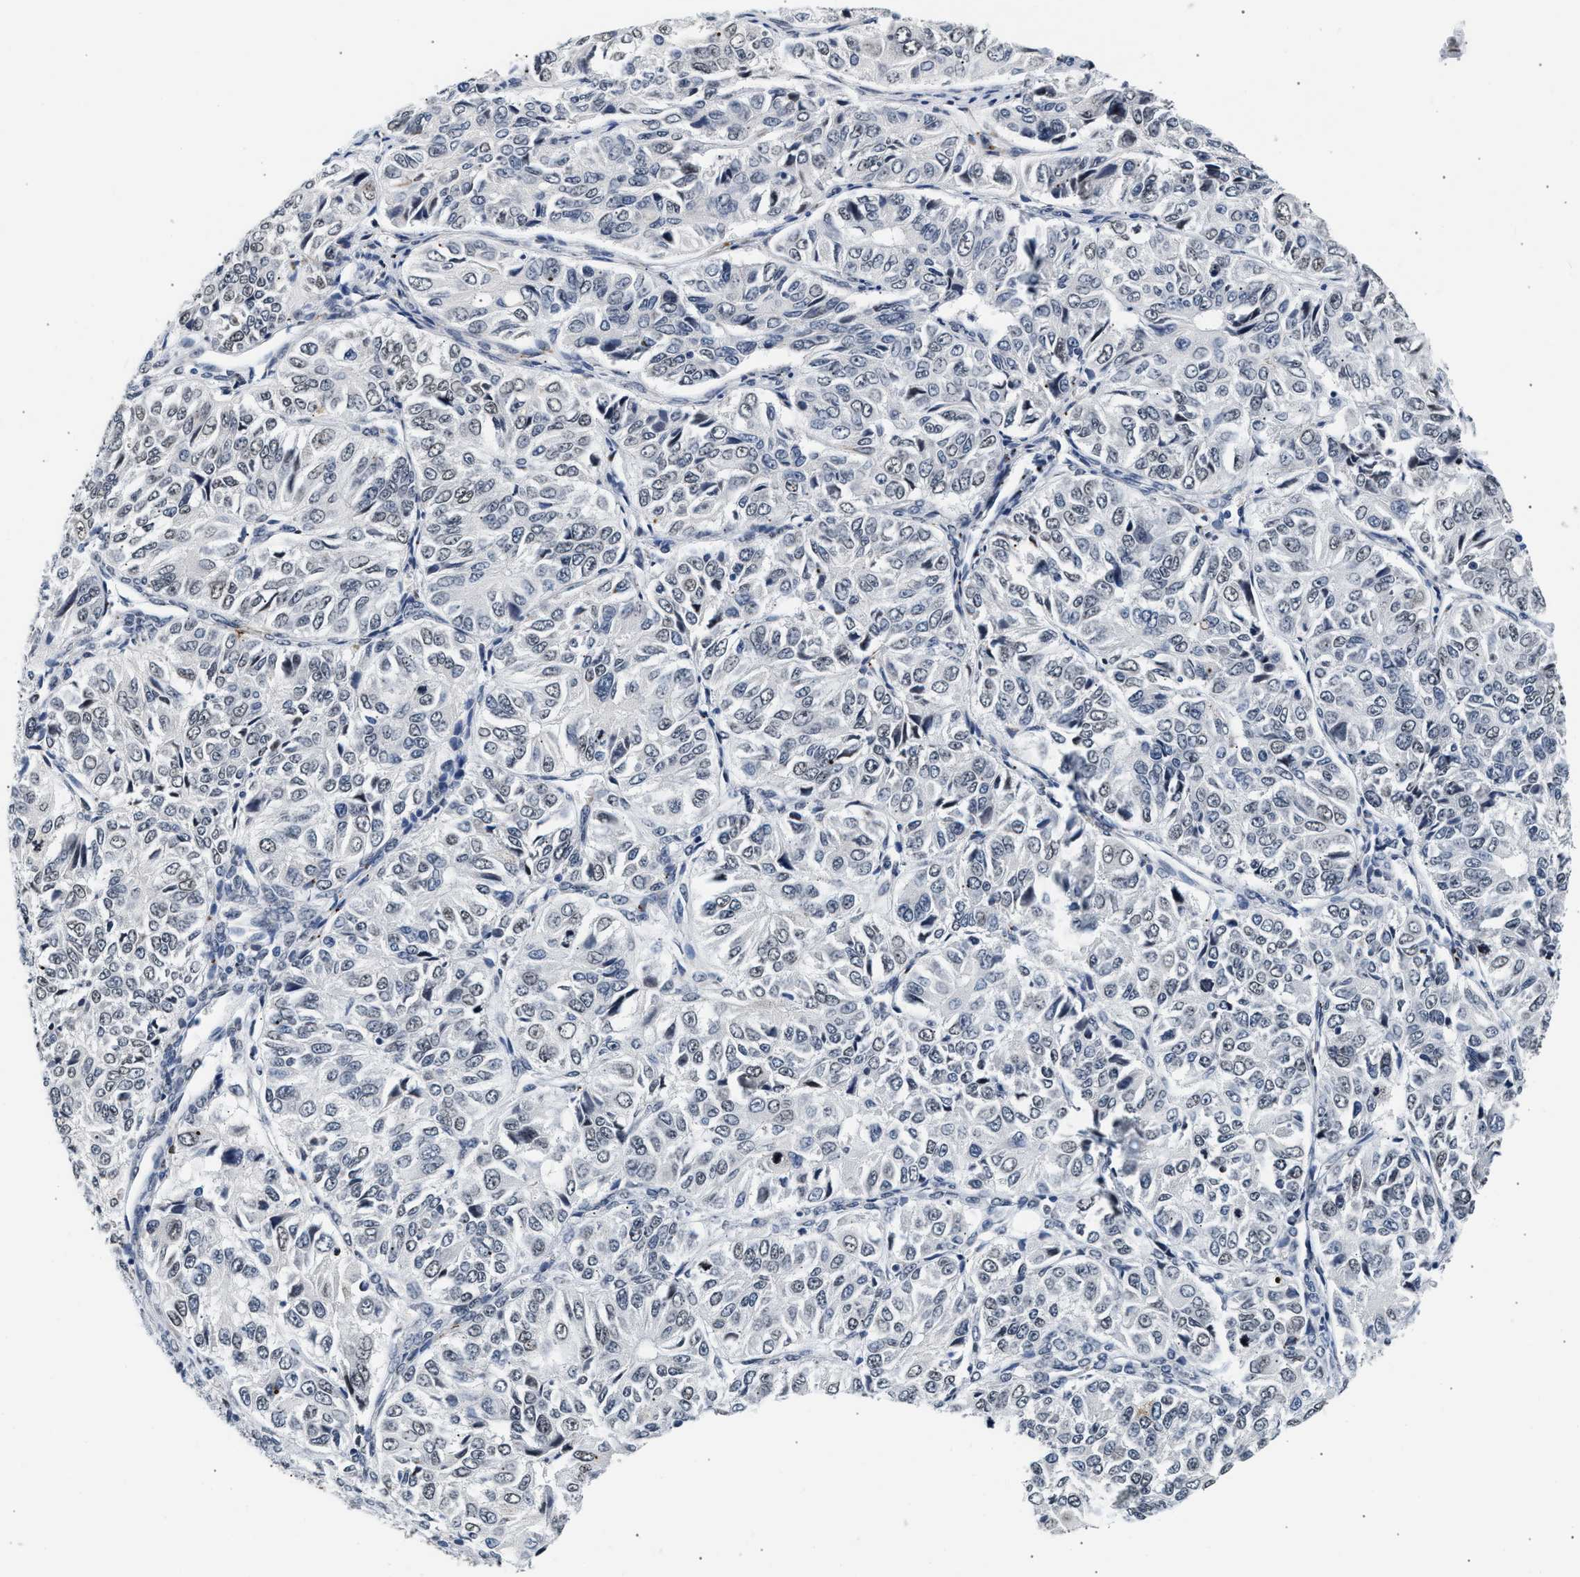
{"staining": {"intensity": "weak", "quantity": "25%-75%", "location": "nuclear"}, "tissue": "ovarian cancer", "cell_type": "Tumor cells", "image_type": "cancer", "snomed": [{"axis": "morphology", "description": "Carcinoma, endometroid"}, {"axis": "topography", "description": "Ovary"}], "caption": "Protein positivity by immunohistochemistry demonstrates weak nuclear positivity in about 25%-75% of tumor cells in ovarian cancer (endometroid carcinoma). The staining is performed using DAB brown chromogen to label protein expression. The nuclei are counter-stained blue using hematoxylin.", "gene": "THOC1", "patient": {"sex": "female", "age": 51}}